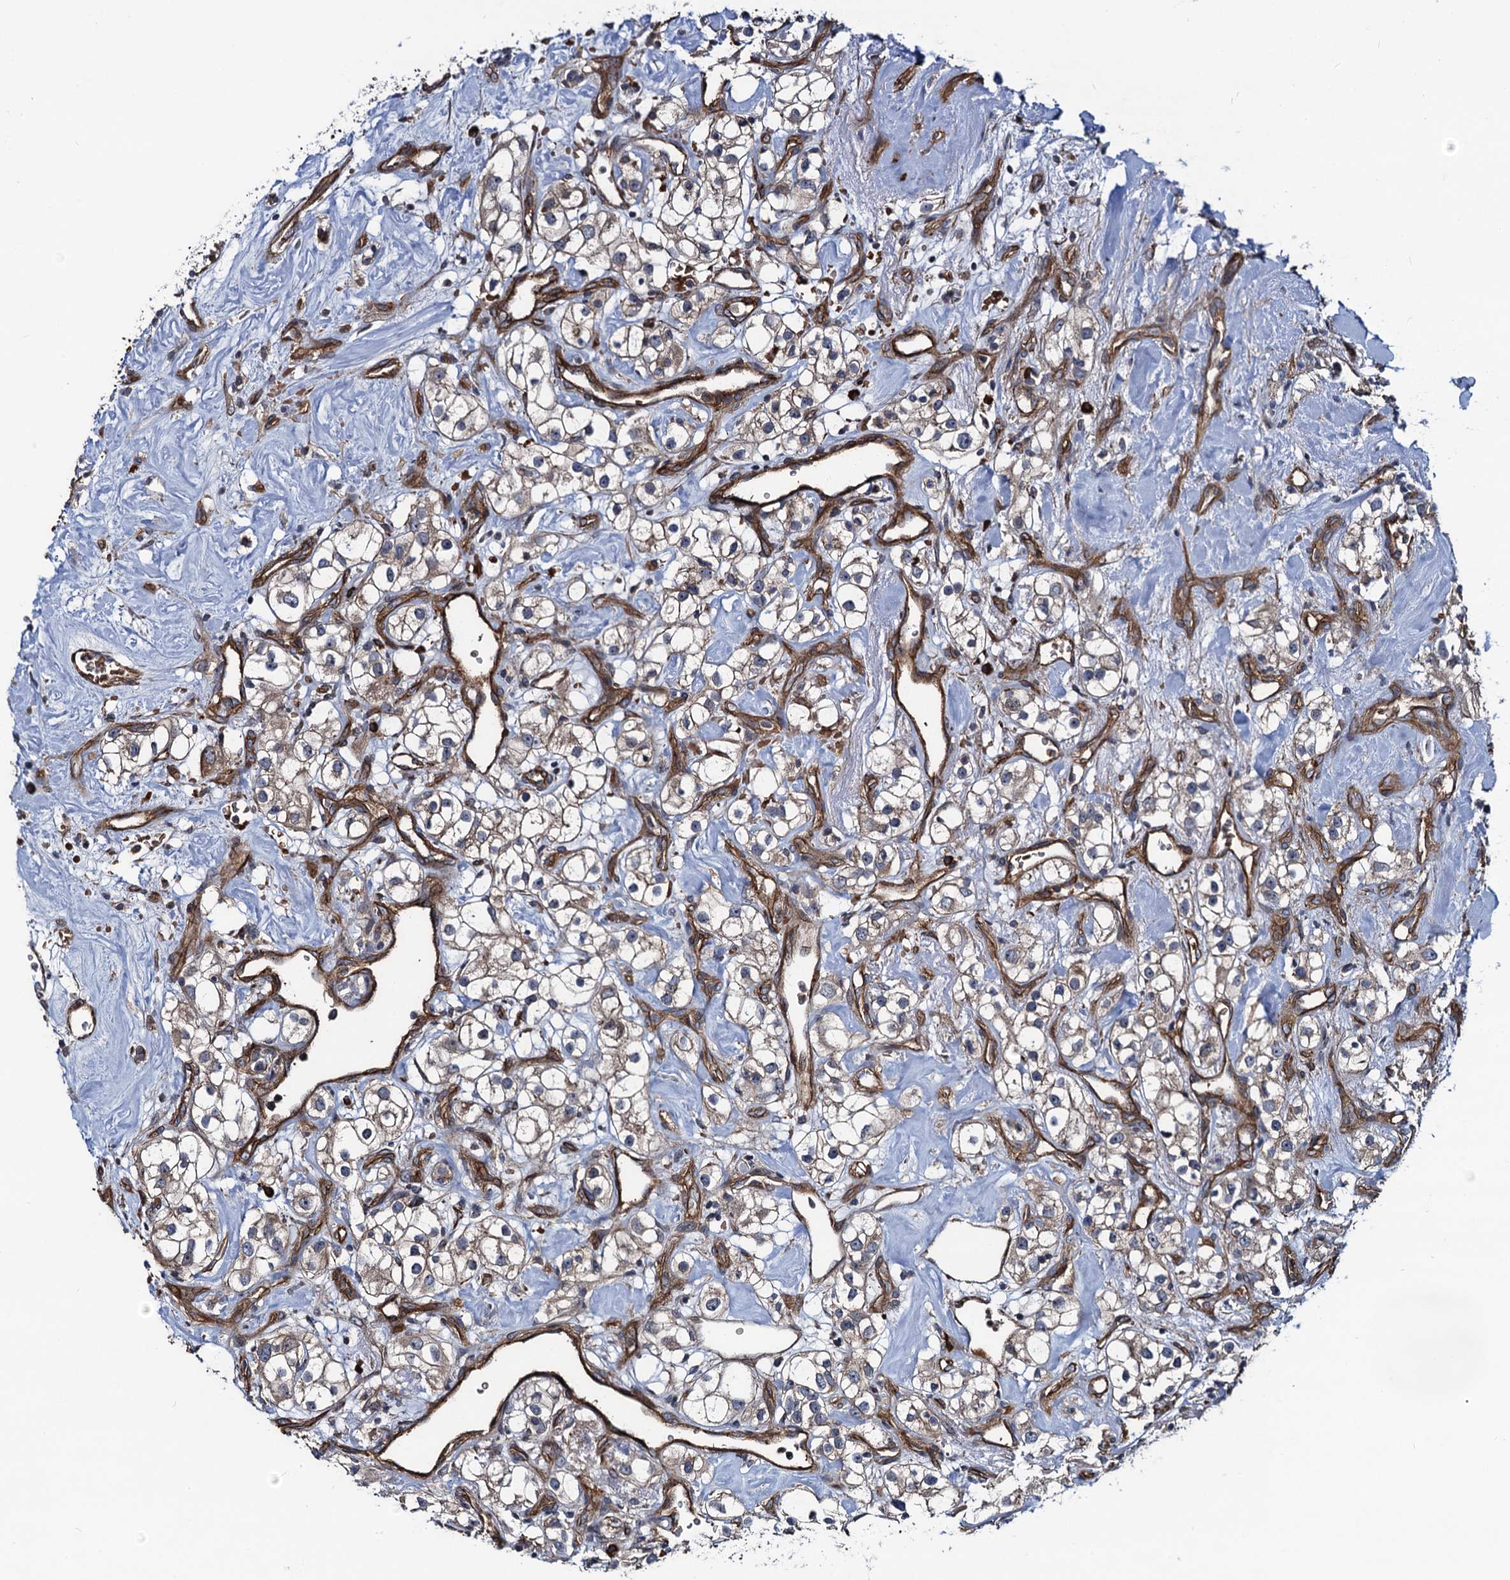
{"staining": {"intensity": "negative", "quantity": "none", "location": "none"}, "tissue": "renal cancer", "cell_type": "Tumor cells", "image_type": "cancer", "snomed": [{"axis": "morphology", "description": "Adenocarcinoma, NOS"}, {"axis": "topography", "description": "Kidney"}], "caption": "High power microscopy micrograph of an immunohistochemistry histopathology image of renal cancer, revealing no significant positivity in tumor cells.", "gene": "KXD1", "patient": {"sex": "male", "age": 77}}